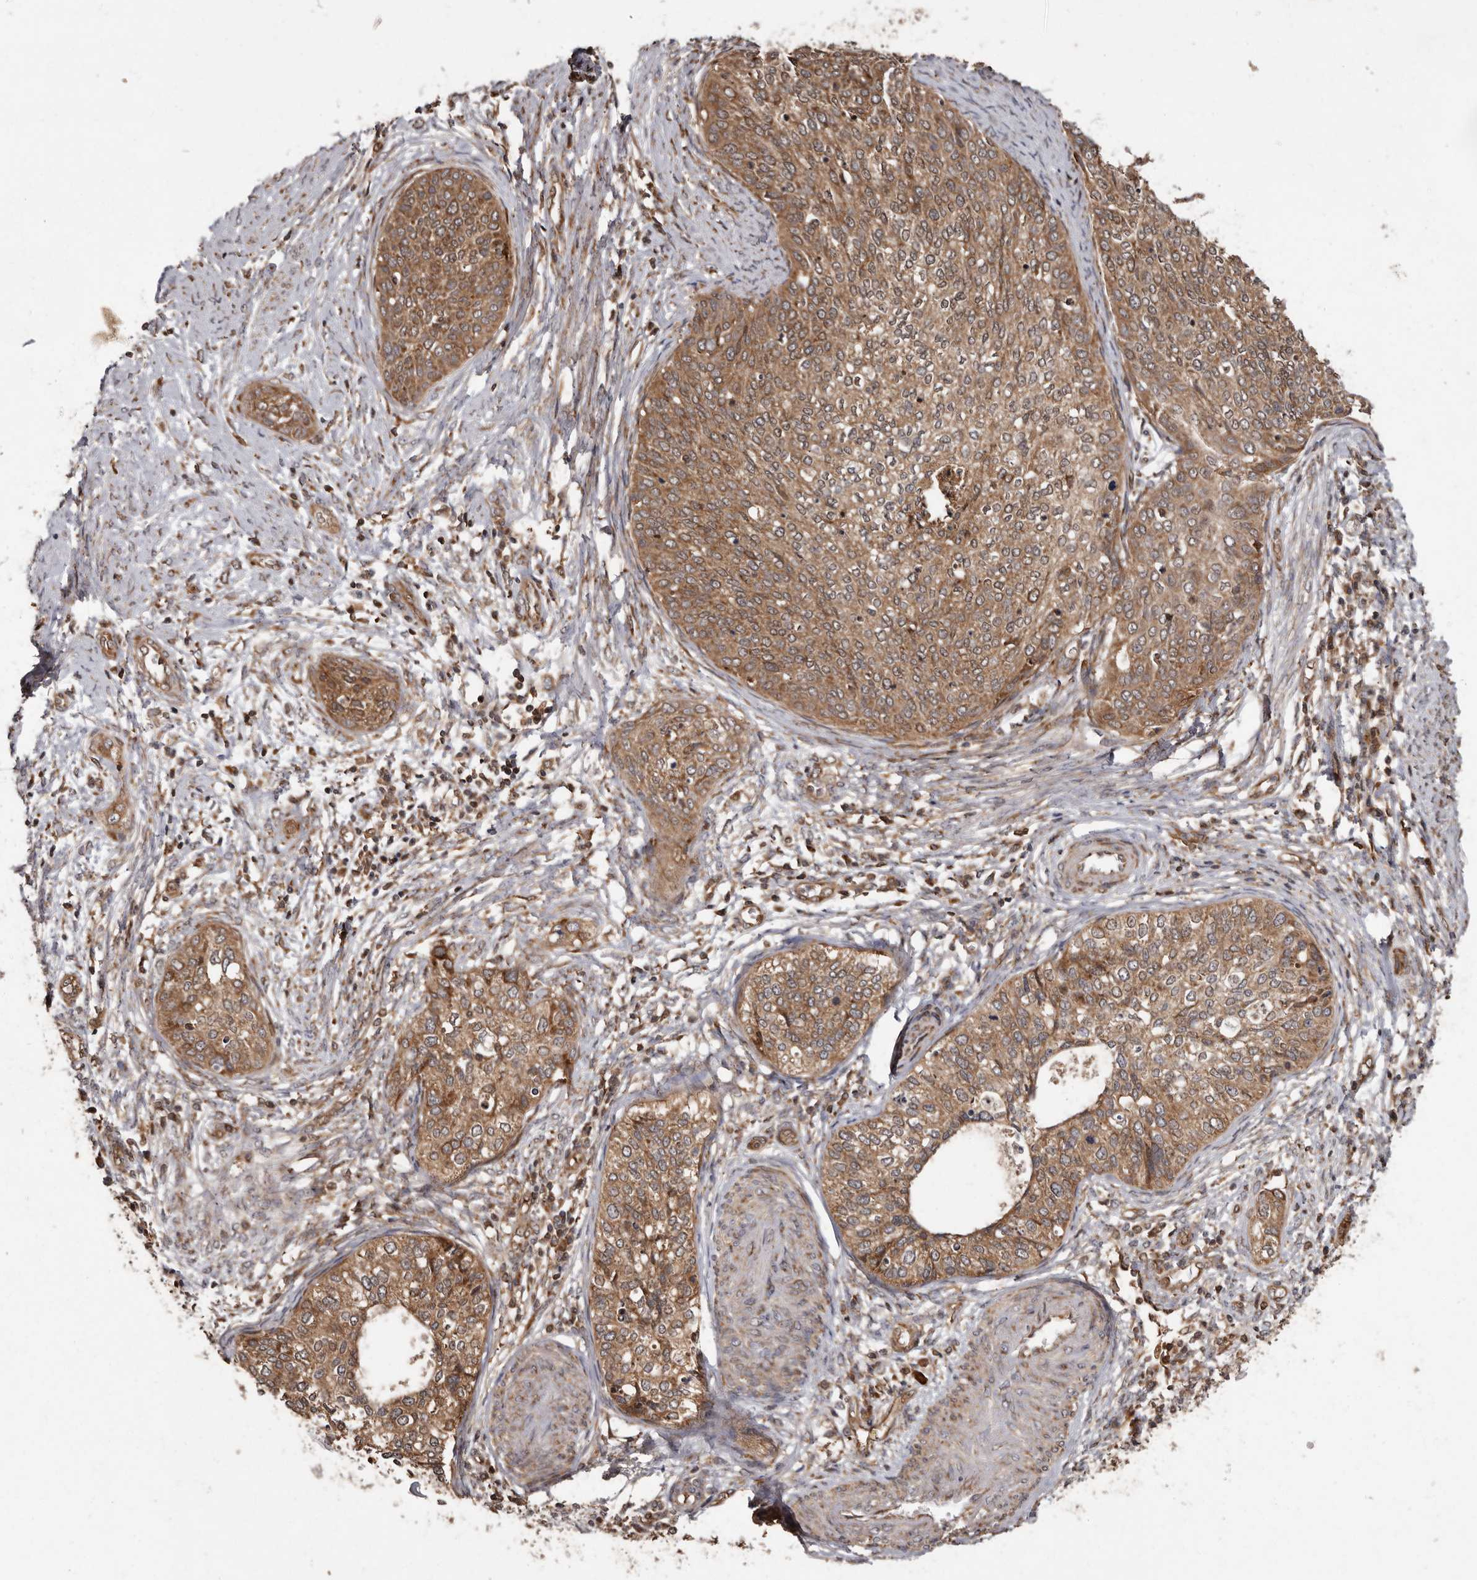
{"staining": {"intensity": "moderate", "quantity": ">75%", "location": "cytoplasmic/membranous"}, "tissue": "cervical cancer", "cell_type": "Tumor cells", "image_type": "cancer", "snomed": [{"axis": "morphology", "description": "Squamous cell carcinoma, NOS"}, {"axis": "topography", "description": "Cervix"}], "caption": "This histopathology image demonstrates cervical cancer (squamous cell carcinoma) stained with IHC to label a protein in brown. The cytoplasmic/membranous of tumor cells show moderate positivity for the protein. Nuclei are counter-stained blue.", "gene": "FLAD1", "patient": {"sex": "female", "age": 37}}